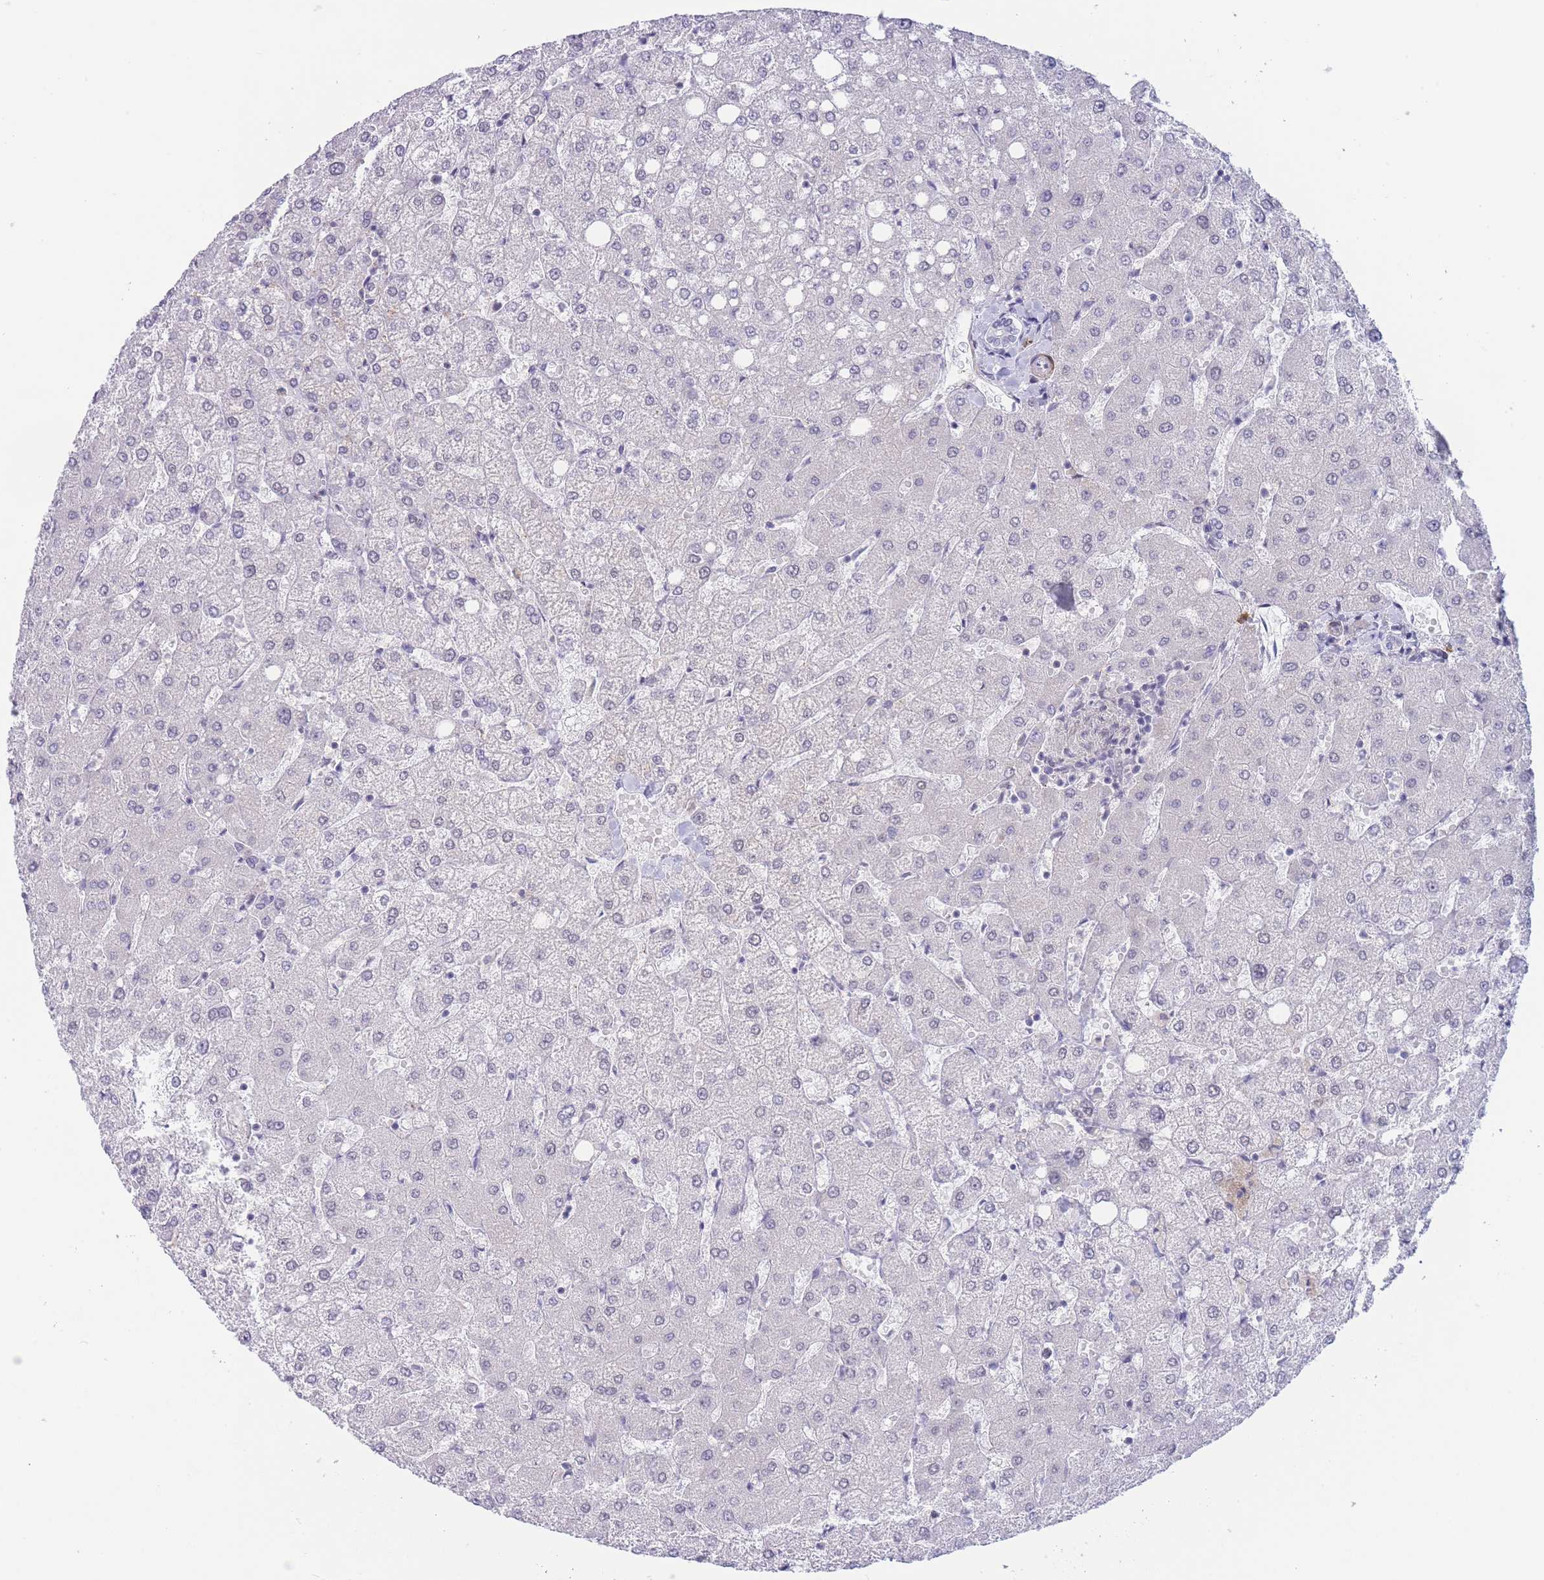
{"staining": {"intensity": "negative", "quantity": "none", "location": "none"}, "tissue": "liver", "cell_type": "Cholangiocytes", "image_type": "normal", "snomed": [{"axis": "morphology", "description": "Normal tissue, NOS"}, {"axis": "topography", "description": "Liver"}], "caption": "A histopathology image of liver stained for a protein shows no brown staining in cholangiocytes.", "gene": "ASAP3", "patient": {"sex": "female", "age": 54}}